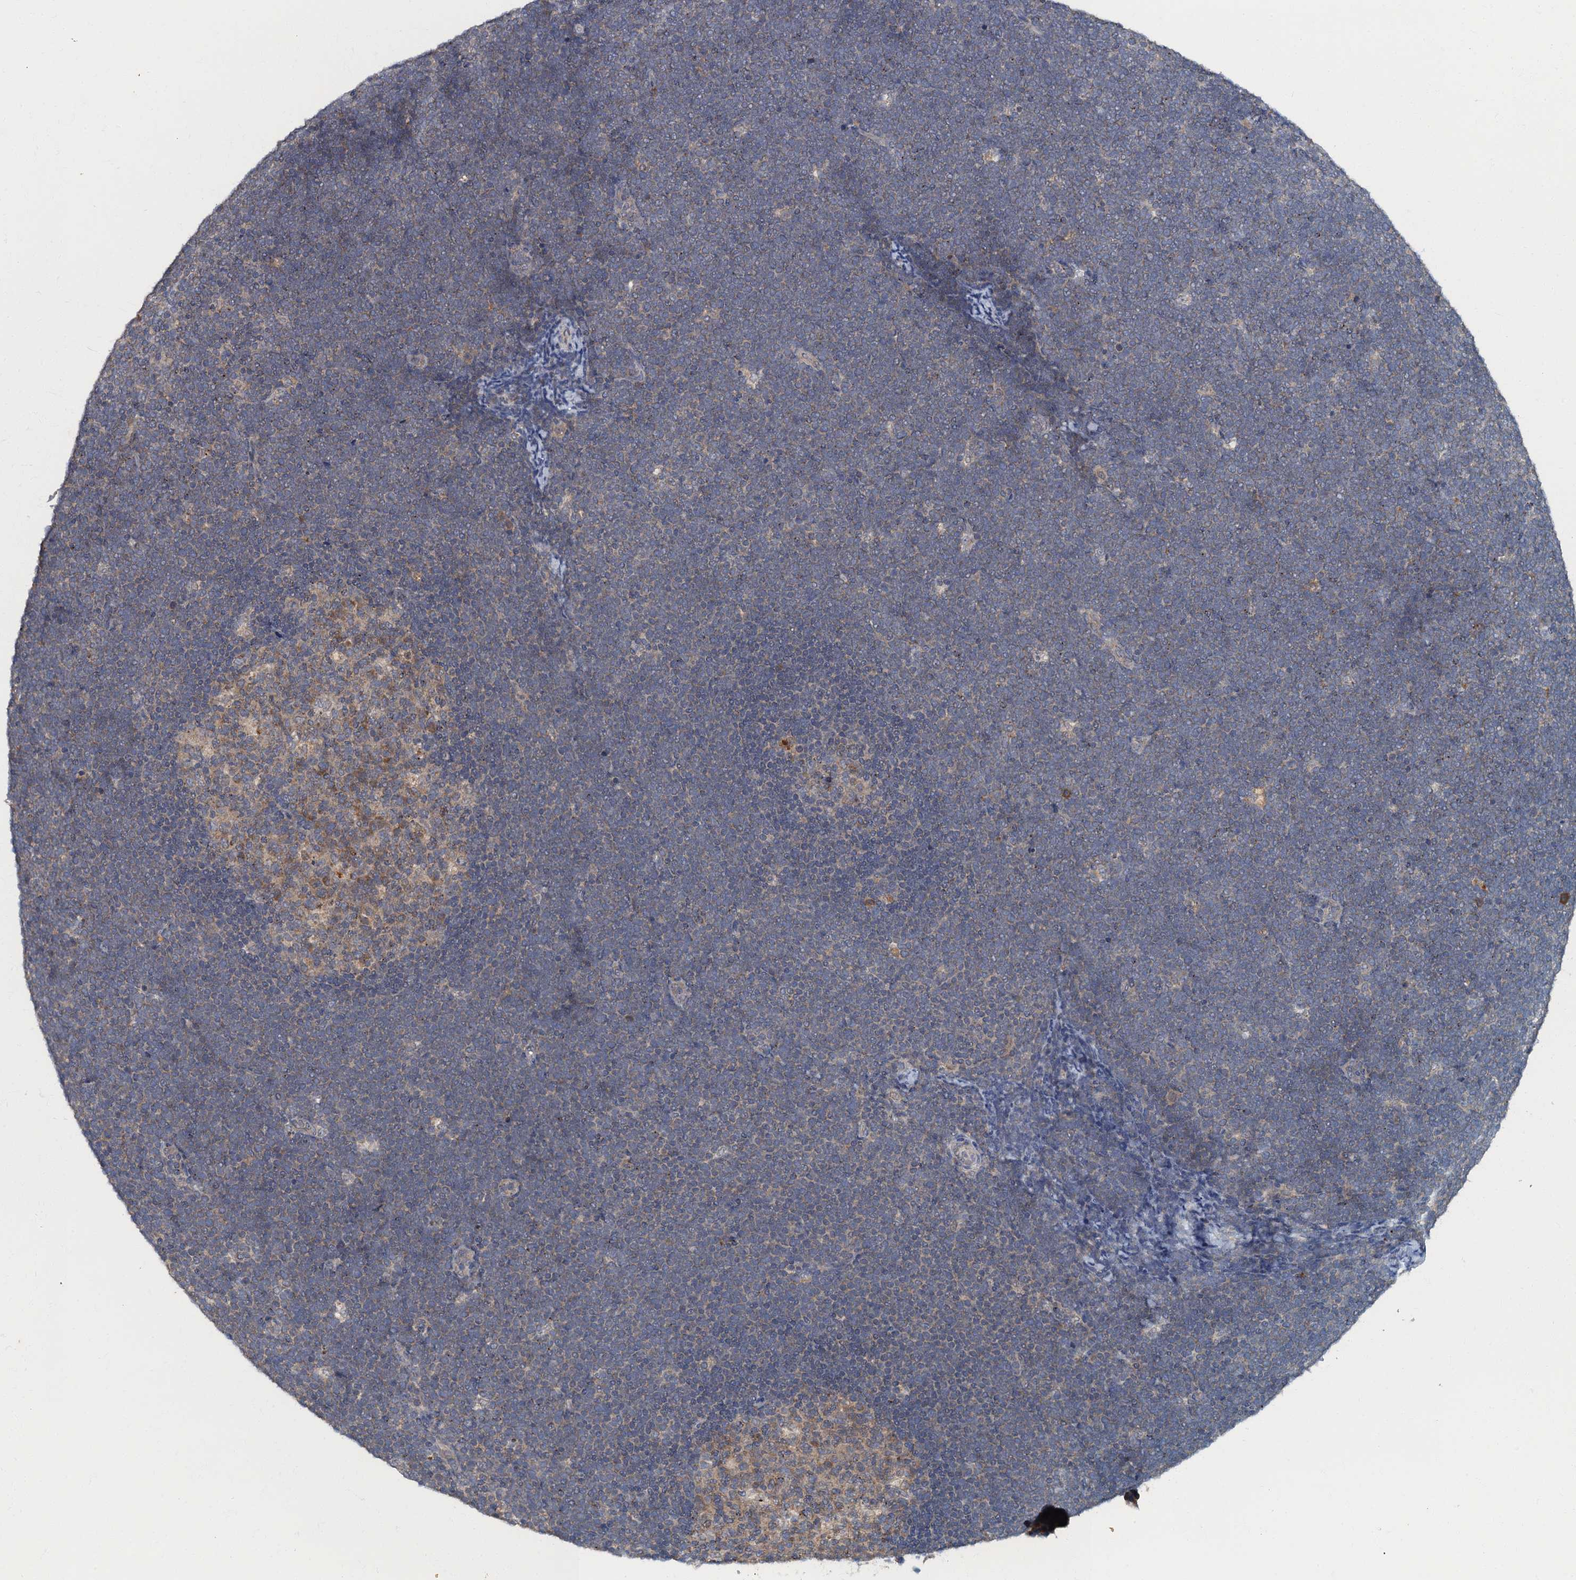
{"staining": {"intensity": "moderate", "quantity": "<25%", "location": "cytoplasmic/membranous"}, "tissue": "lymphoma", "cell_type": "Tumor cells", "image_type": "cancer", "snomed": [{"axis": "morphology", "description": "Malignant lymphoma, non-Hodgkin's type, High grade"}, {"axis": "topography", "description": "Lymph node"}], "caption": "Lymphoma tissue exhibits moderate cytoplasmic/membranous expression in about <25% of tumor cells Nuclei are stained in blue.", "gene": "WDCP", "patient": {"sex": "male", "age": 13}}